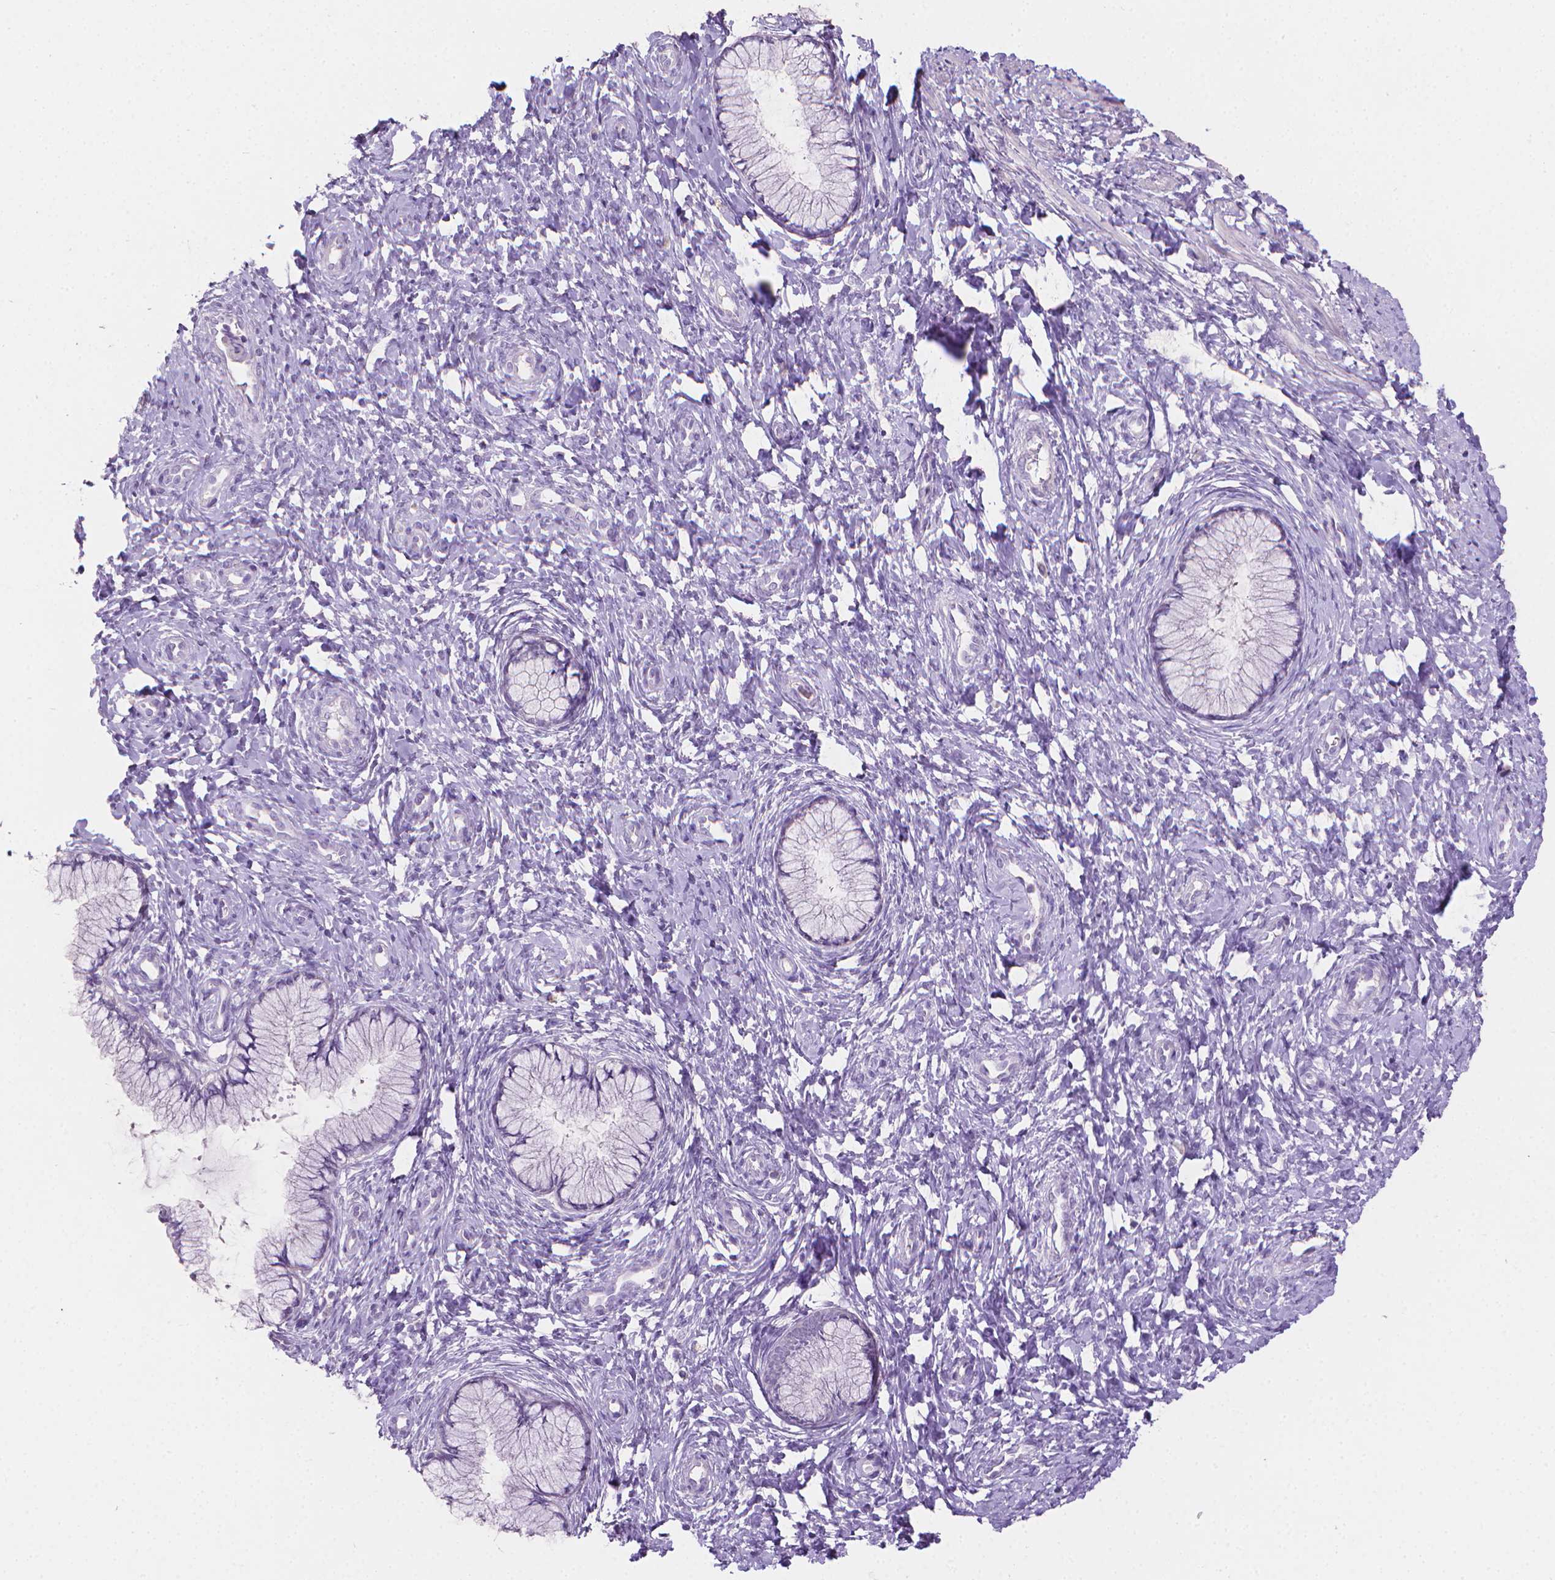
{"staining": {"intensity": "negative", "quantity": "none", "location": "none"}, "tissue": "cervix", "cell_type": "Glandular cells", "image_type": "normal", "snomed": [{"axis": "morphology", "description": "Normal tissue, NOS"}, {"axis": "topography", "description": "Cervix"}], "caption": "Protein analysis of normal cervix shows no significant staining in glandular cells. Nuclei are stained in blue.", "gene": "TNNI2", "patient": {"sex": "female", "age": 37}}